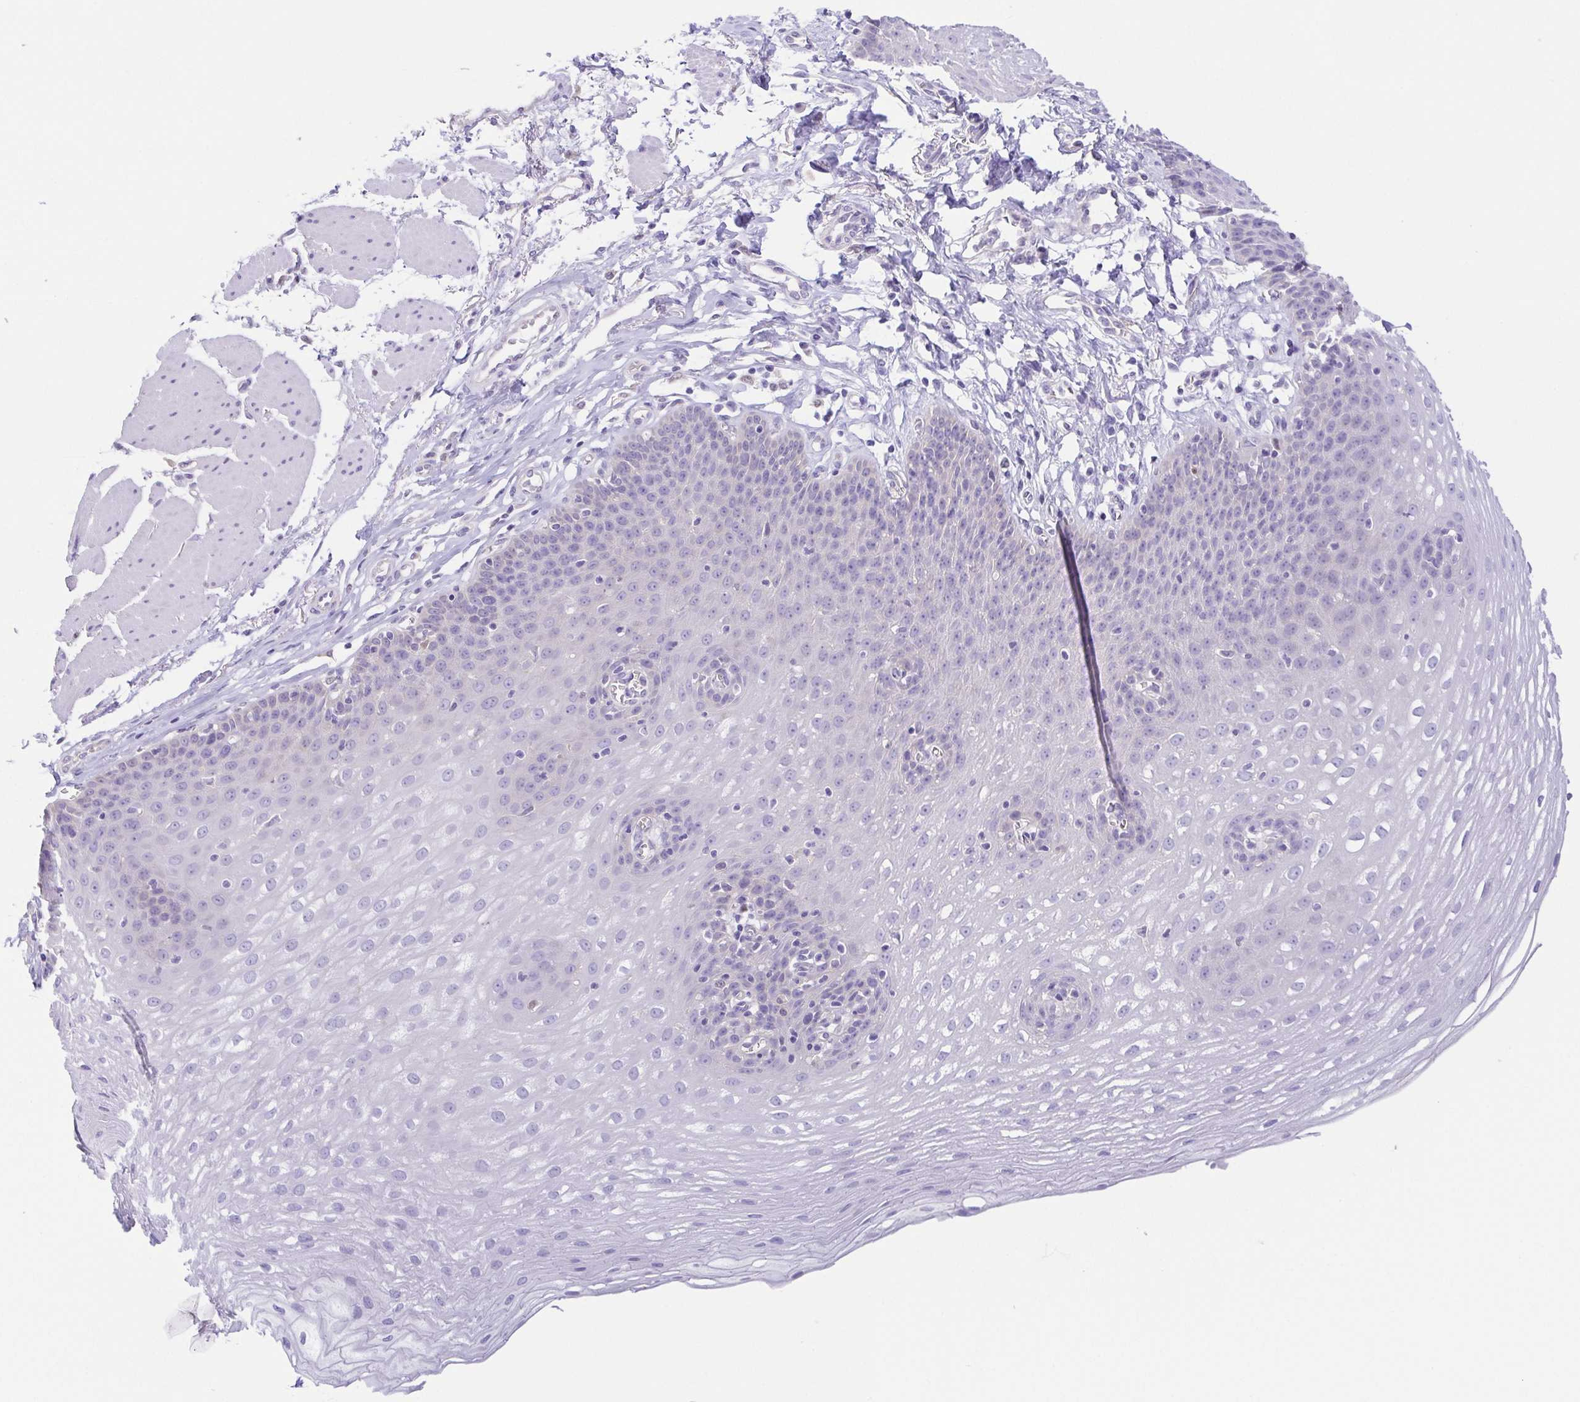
{"staining": {"intensity": "negative", "quantity": "none", "location": "none"}, "tissue": "esophagus", "cell_type": "Squamous epithelial cells", "image_type": "normal", "snomed": [{"axis": "morphology", "description": "Normal tissue, NOS"}, {"axis": "topography", "description": "Esophagus"}], "caption": "Immunohistochemistry (IHC) photomicrograph of normal esophagus: human esophagus stained with DAB (3,3'-diaminobenzidine) exhibits no significant protein expression in squamous epithelial cells.", "gene": "EPB42", "patient": {"sex": "female", "age": 81}}